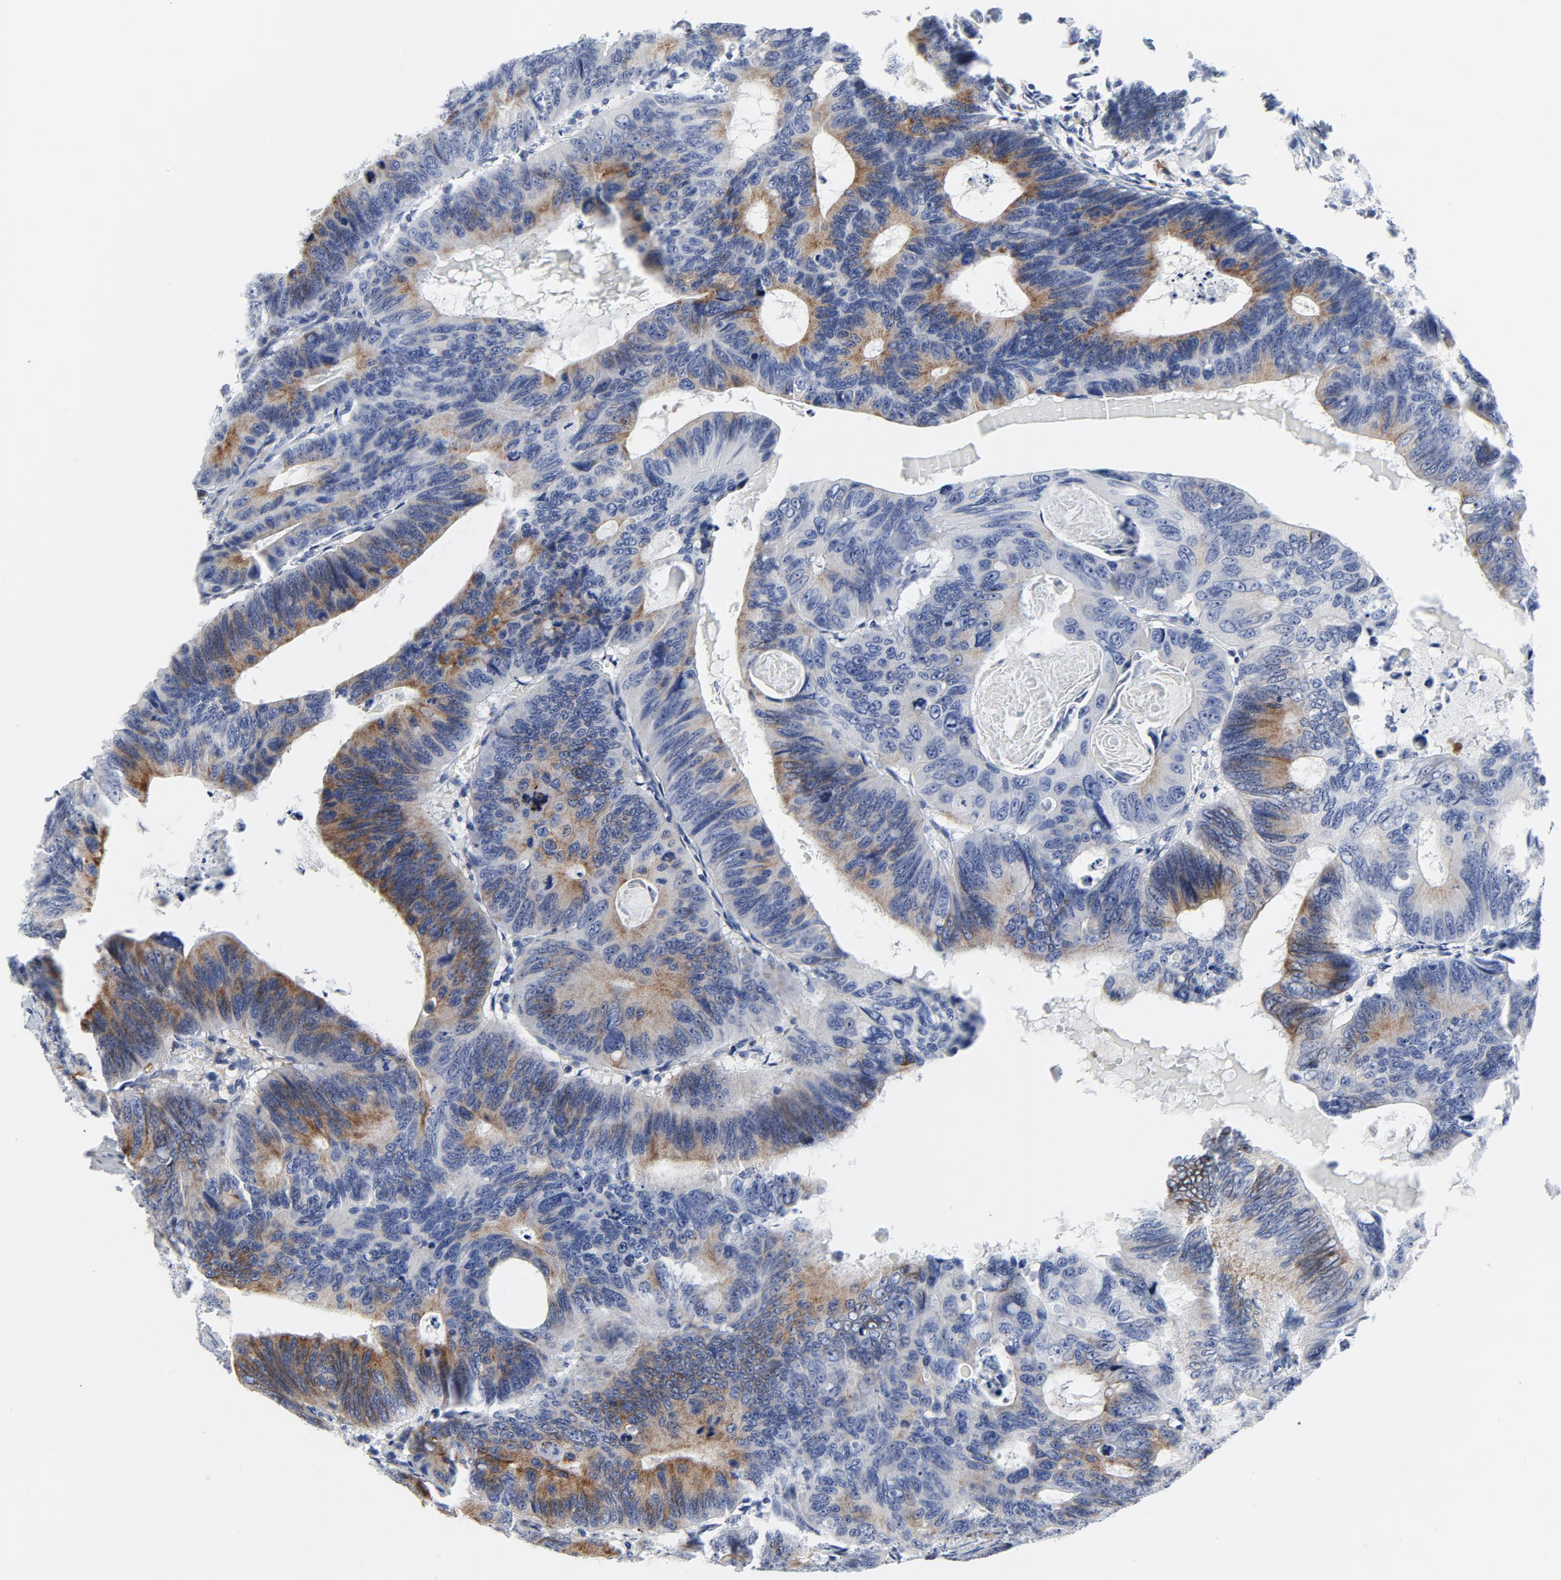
{"staining": {"intensity": "moderate", "quantity": "25%-75%", "location": "cytoplasmic/membranous"}, "tissue": "colorectal cancer", "cell_type": "Tumor cells", "image_type": "cancer", "snomed": [{"axis": "morphology", "description": "Adenocarcinoma, NOS"}, {"axis": "topography", "description": "Colon"}], "caption": "Tumor cells exhibit medium levels of moderate cytoplasmic/membranous staining in approximately 25%-75% of cells in adenocarcinoma (colorectal).", "gene": "TUBB1", "patient": {"sex": "female", "age": 55}}